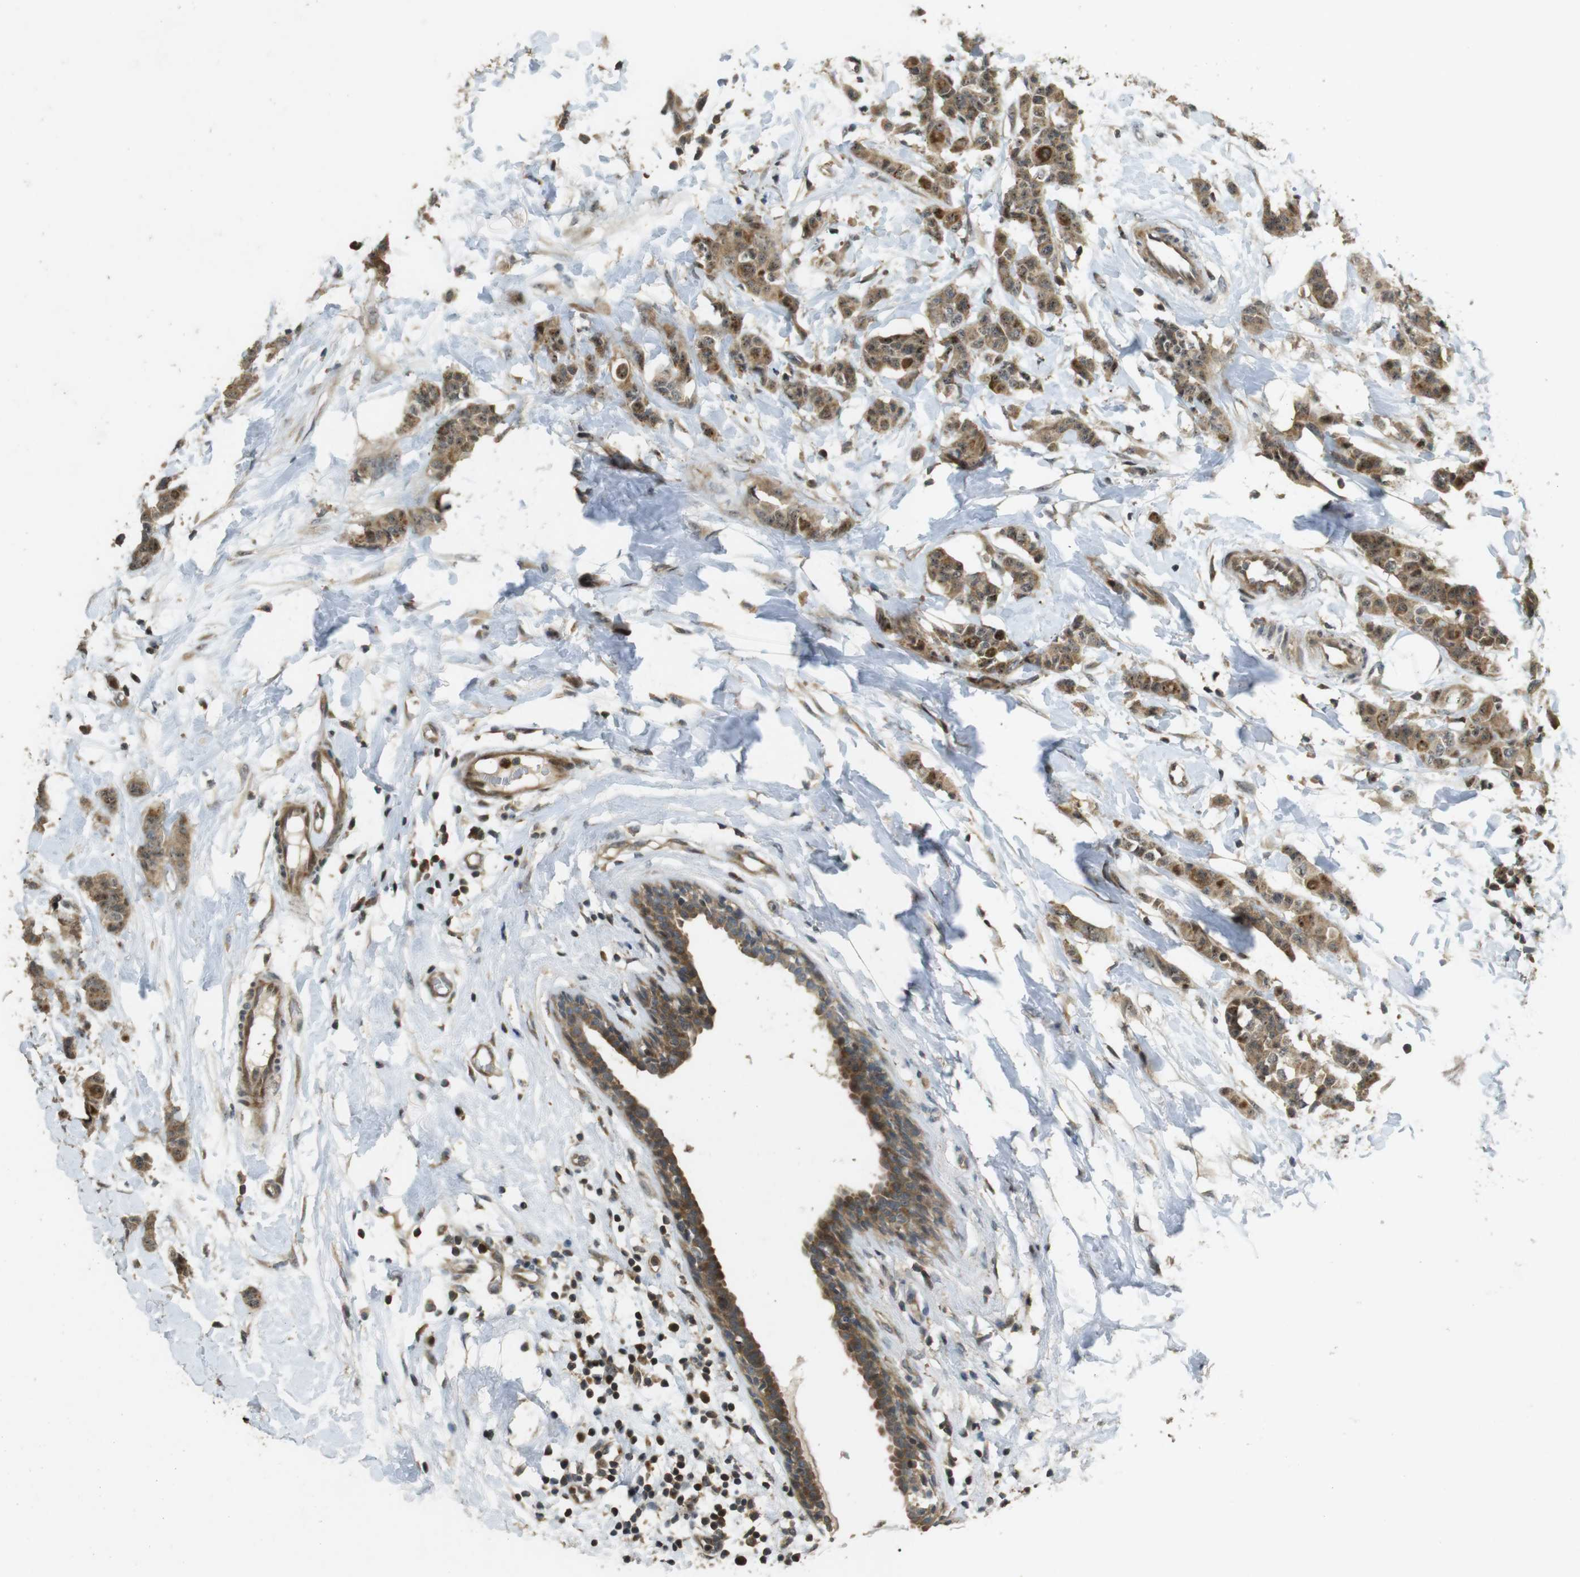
{"staining": {"intensity": "moderate", "quantity": ">75%", "location": "cytoplasmic/membranous"}, "tissue": "breast cancer", "cell_type": "Tumor cells", "image_type": "cancer", "snomed": [{"axis": "morphology", "description": "Normal tissue, NOS"}, {"axis": "morphology", "description": "Duct carcinoma"}, {"axis": "topography", "description": "Breast"}], "caption": "Immunohistochemistry (IHC) of human invasive ductal carcinoma (breast) shows medium levels of moderate cytoplasmic/membranous expression in about >75% of tumor cells.", "gene": "TMX3", "patient": {"sex": "female", "age": 40}}